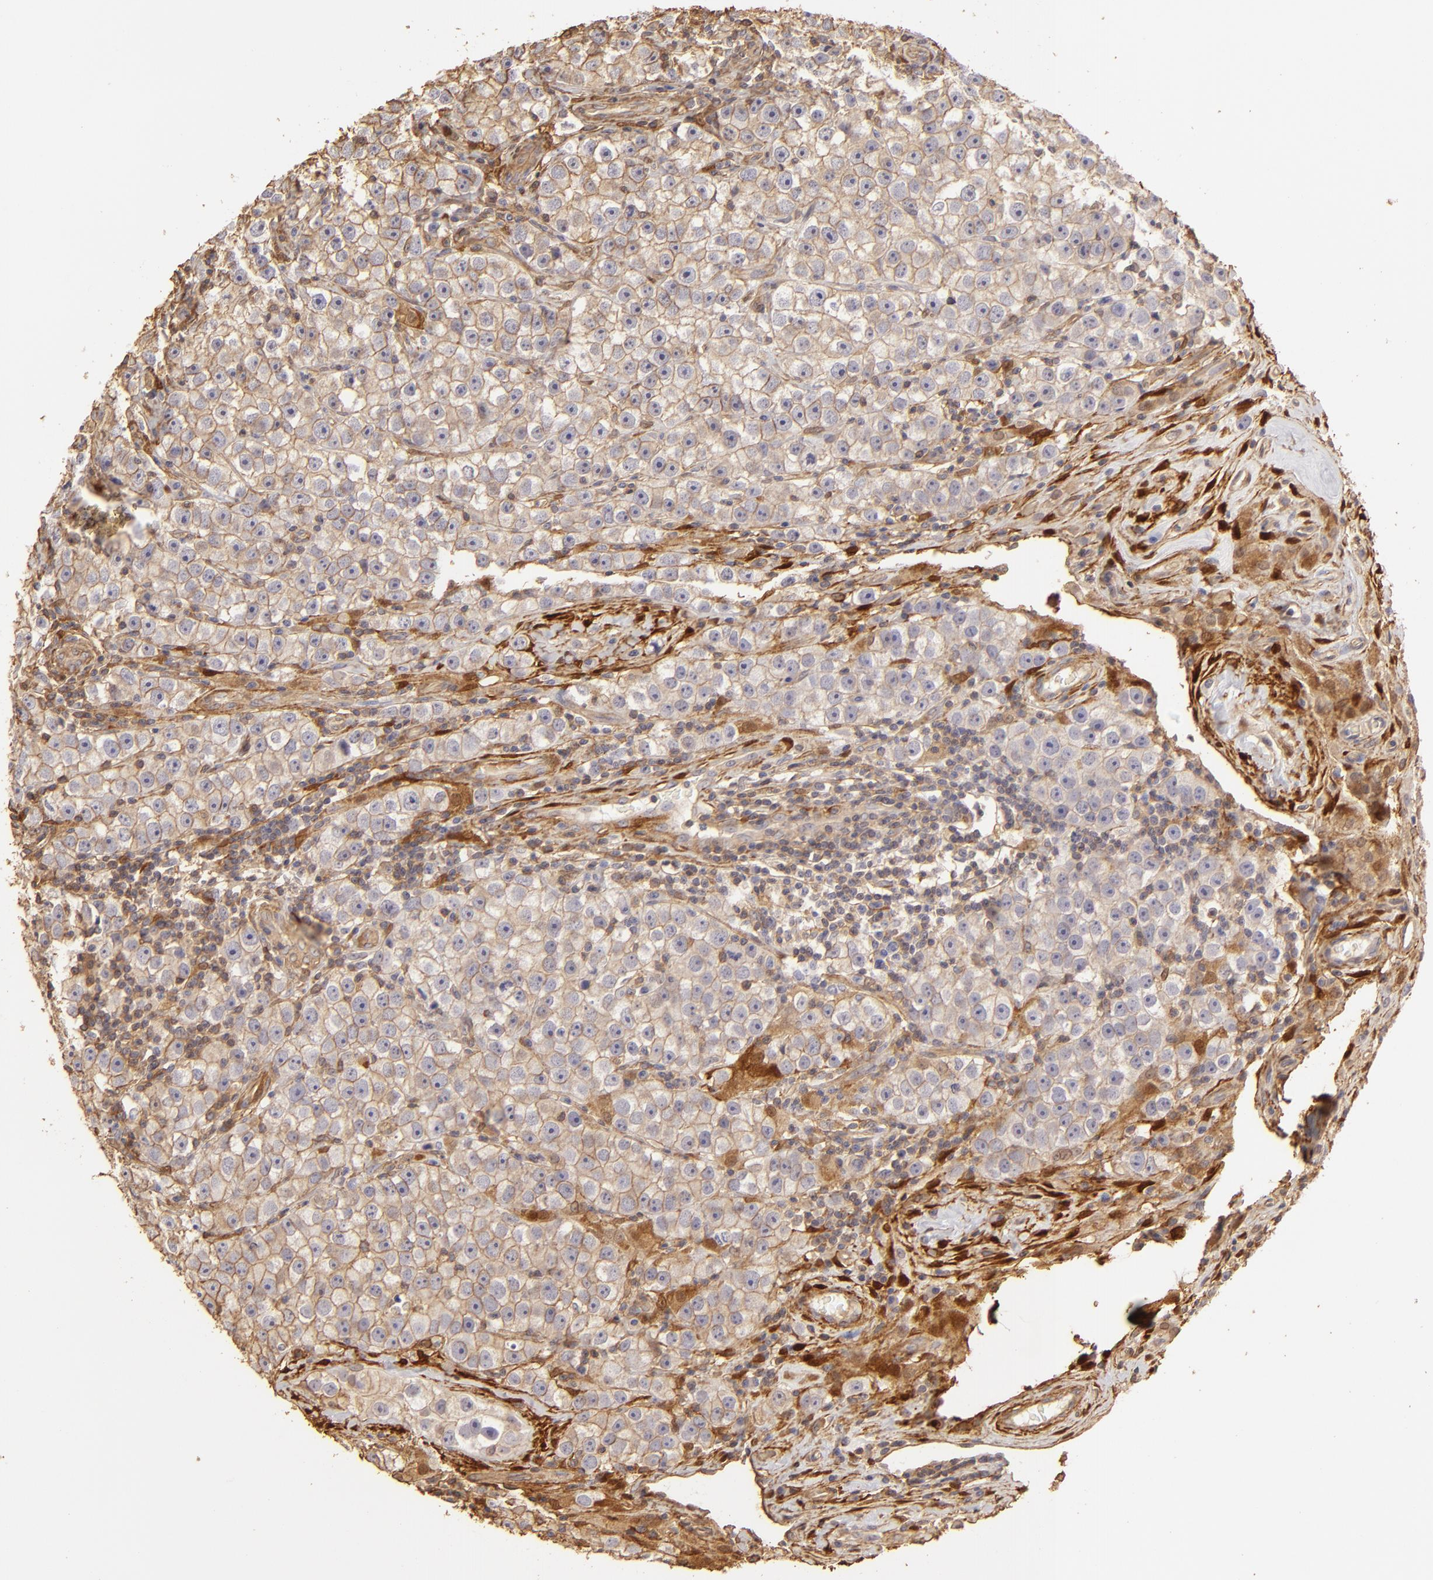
{"staining": {"intensity": "weak", "quantity": ">75%", "location": "cytoplasmic/membranous"}, "tissue": "testis cancer", "cell_type": "Tumor cells", "image_type": "cancer", "snomed": [{"axis": "morphology", "description": "Seminoma, NOS"}, {"axis": "topography", "description": "Testis"}], "caption": "Brown immunohistochemical staining in testis cancer reveals weak cytoplasmic/membranous positivity in about >75% of tumor cells.", "gene": "HSPB6", "patient": {"sex": "male", "age": 32}}